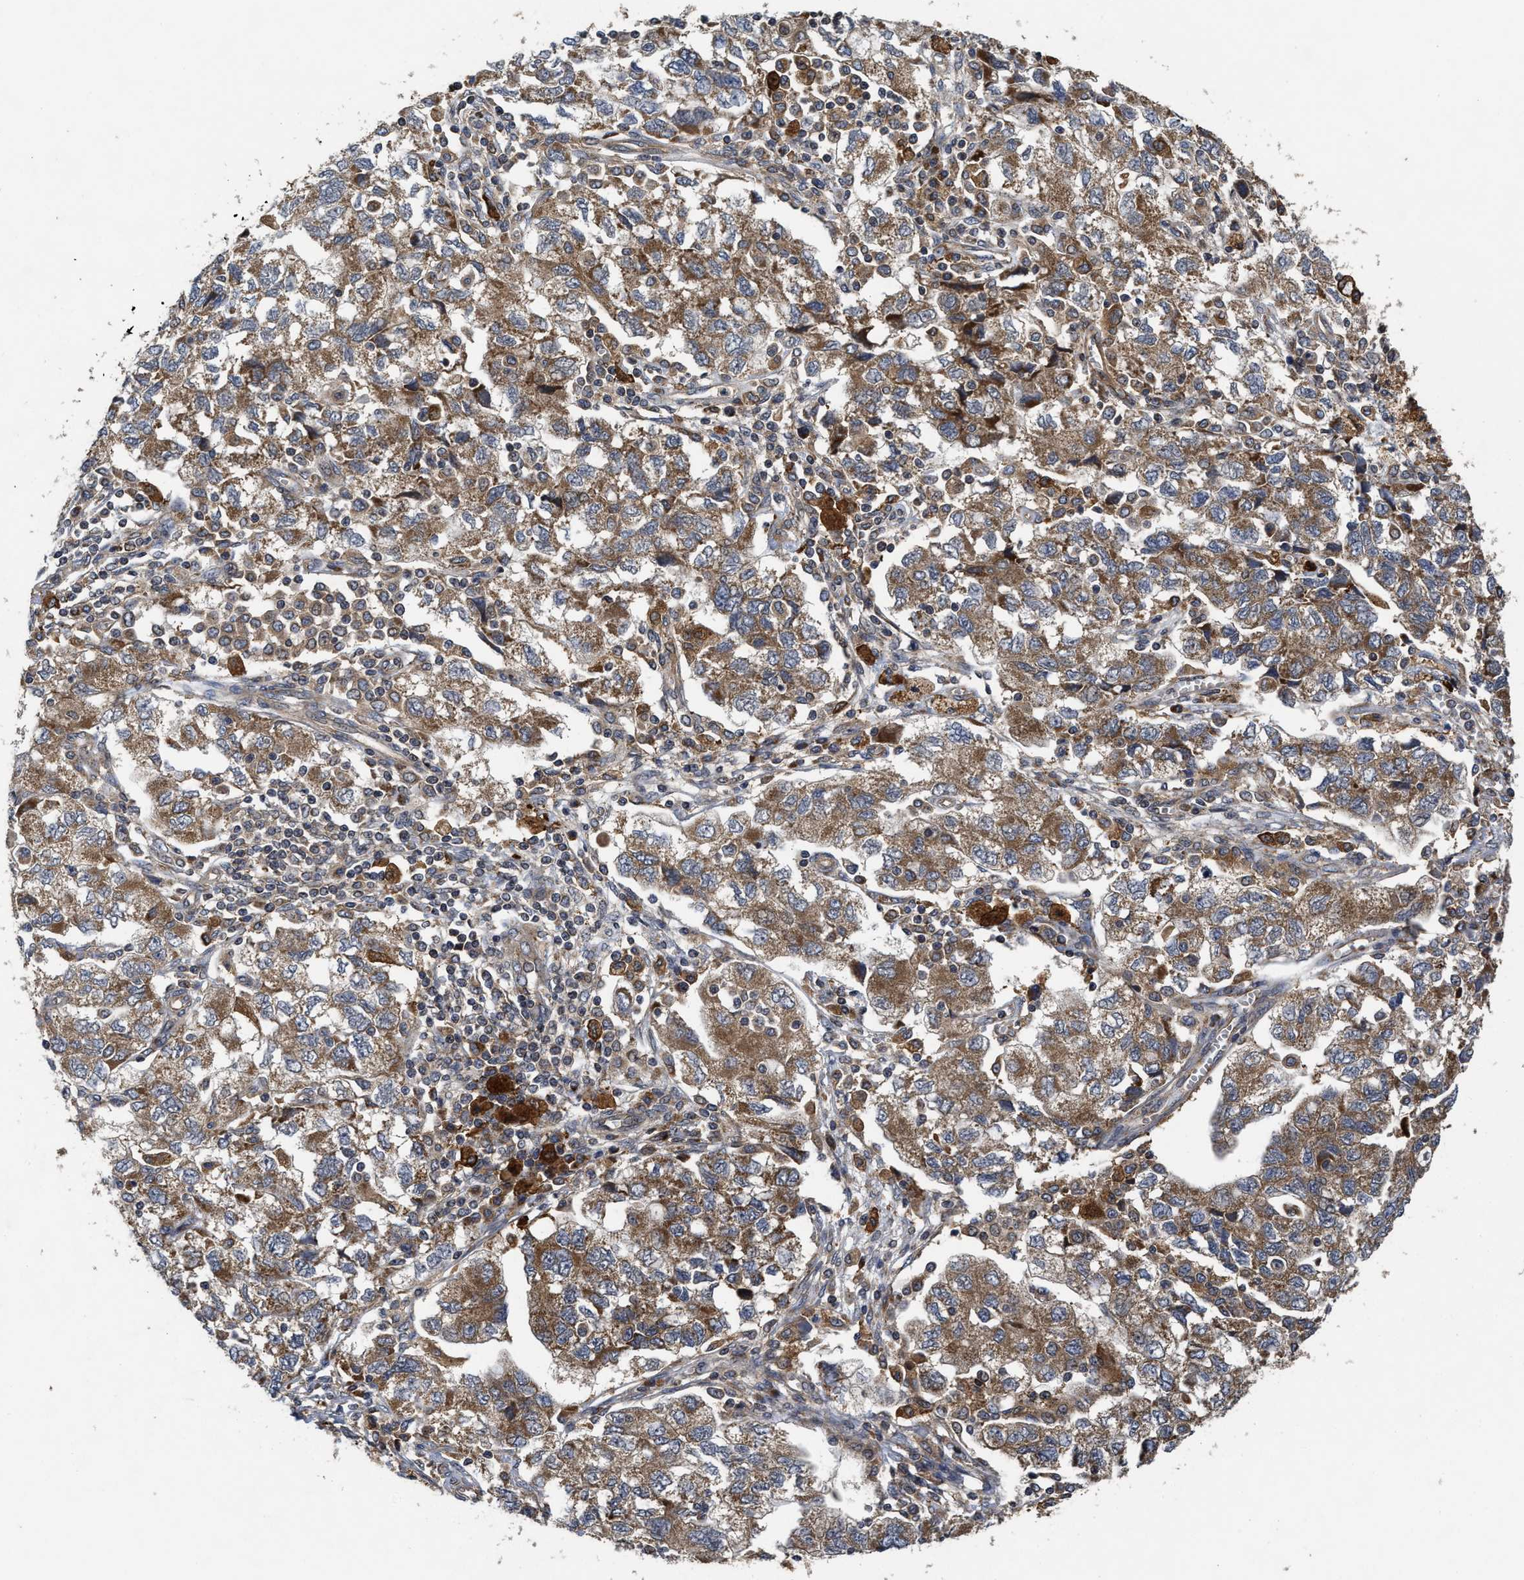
{"staining": {"intensity": "moderate", "quantity": ">75%", "location": "cytoplasmic/membranous"}, "tissue": "ovarian cancer", "cell_type": "Tumor cells", "image_type": "cancer", "snomed": [{"axis": "morphology", "description": "Carcinoma, NOS"}, {"axis": "morphology", "description": "Cystadenocarcinoma, serous, NOS"}, {"axis": "topography", "description": "Ovary"}], "caption": "Immunohistochemical staining of serous cystadenocarcinoma (ovarian) displays medium levels of moderate cytoplasmic/membranous positivity in approximately >75% of tumor cells.", "gene": "EFNA4", "patient": {"sex": "female", "age": 69}}